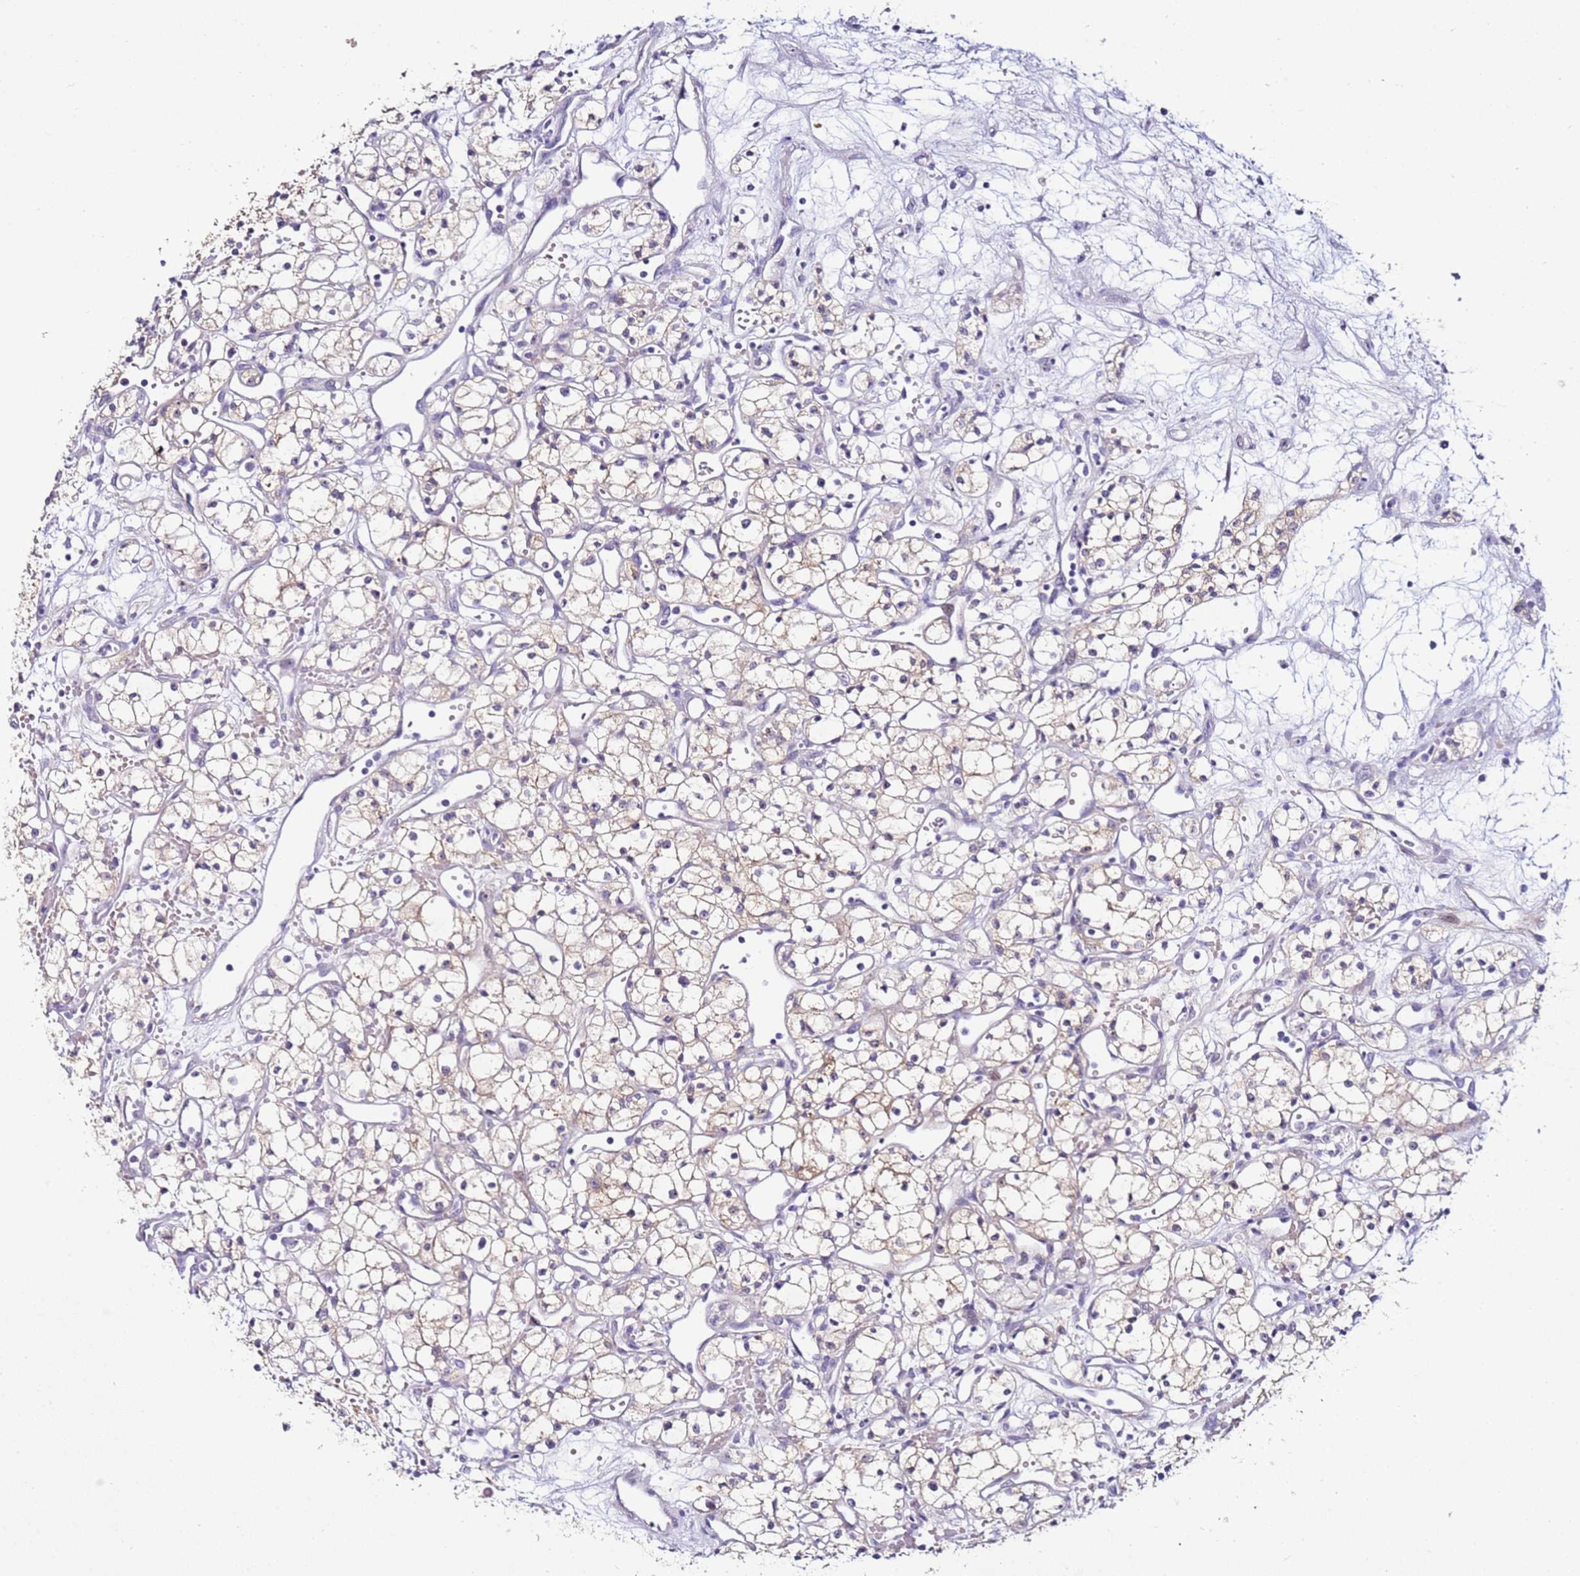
{"staining": {"intensity": "weak", "quantity": "25%-75%", "location": "cytoplasmic/membranous"}, "tissue": "renal cancer", "cell_type": "Tumor cells", "image_type": "cancer", "snomed": [{"axis": "morphology", "description": "Adenocarcinoma, NOS"}, {"axis": "topography", "description": "Kidney"}], "caption": "A low amount of weak cytoplasmic/membranous positivity is appreciated in about 25%-75% of tumor cells in renal cancer tissue. (IHC, brightfield microscopy, high magnification).", "gene": "HGD", "patient": {"sex": "male", "age": 59}}